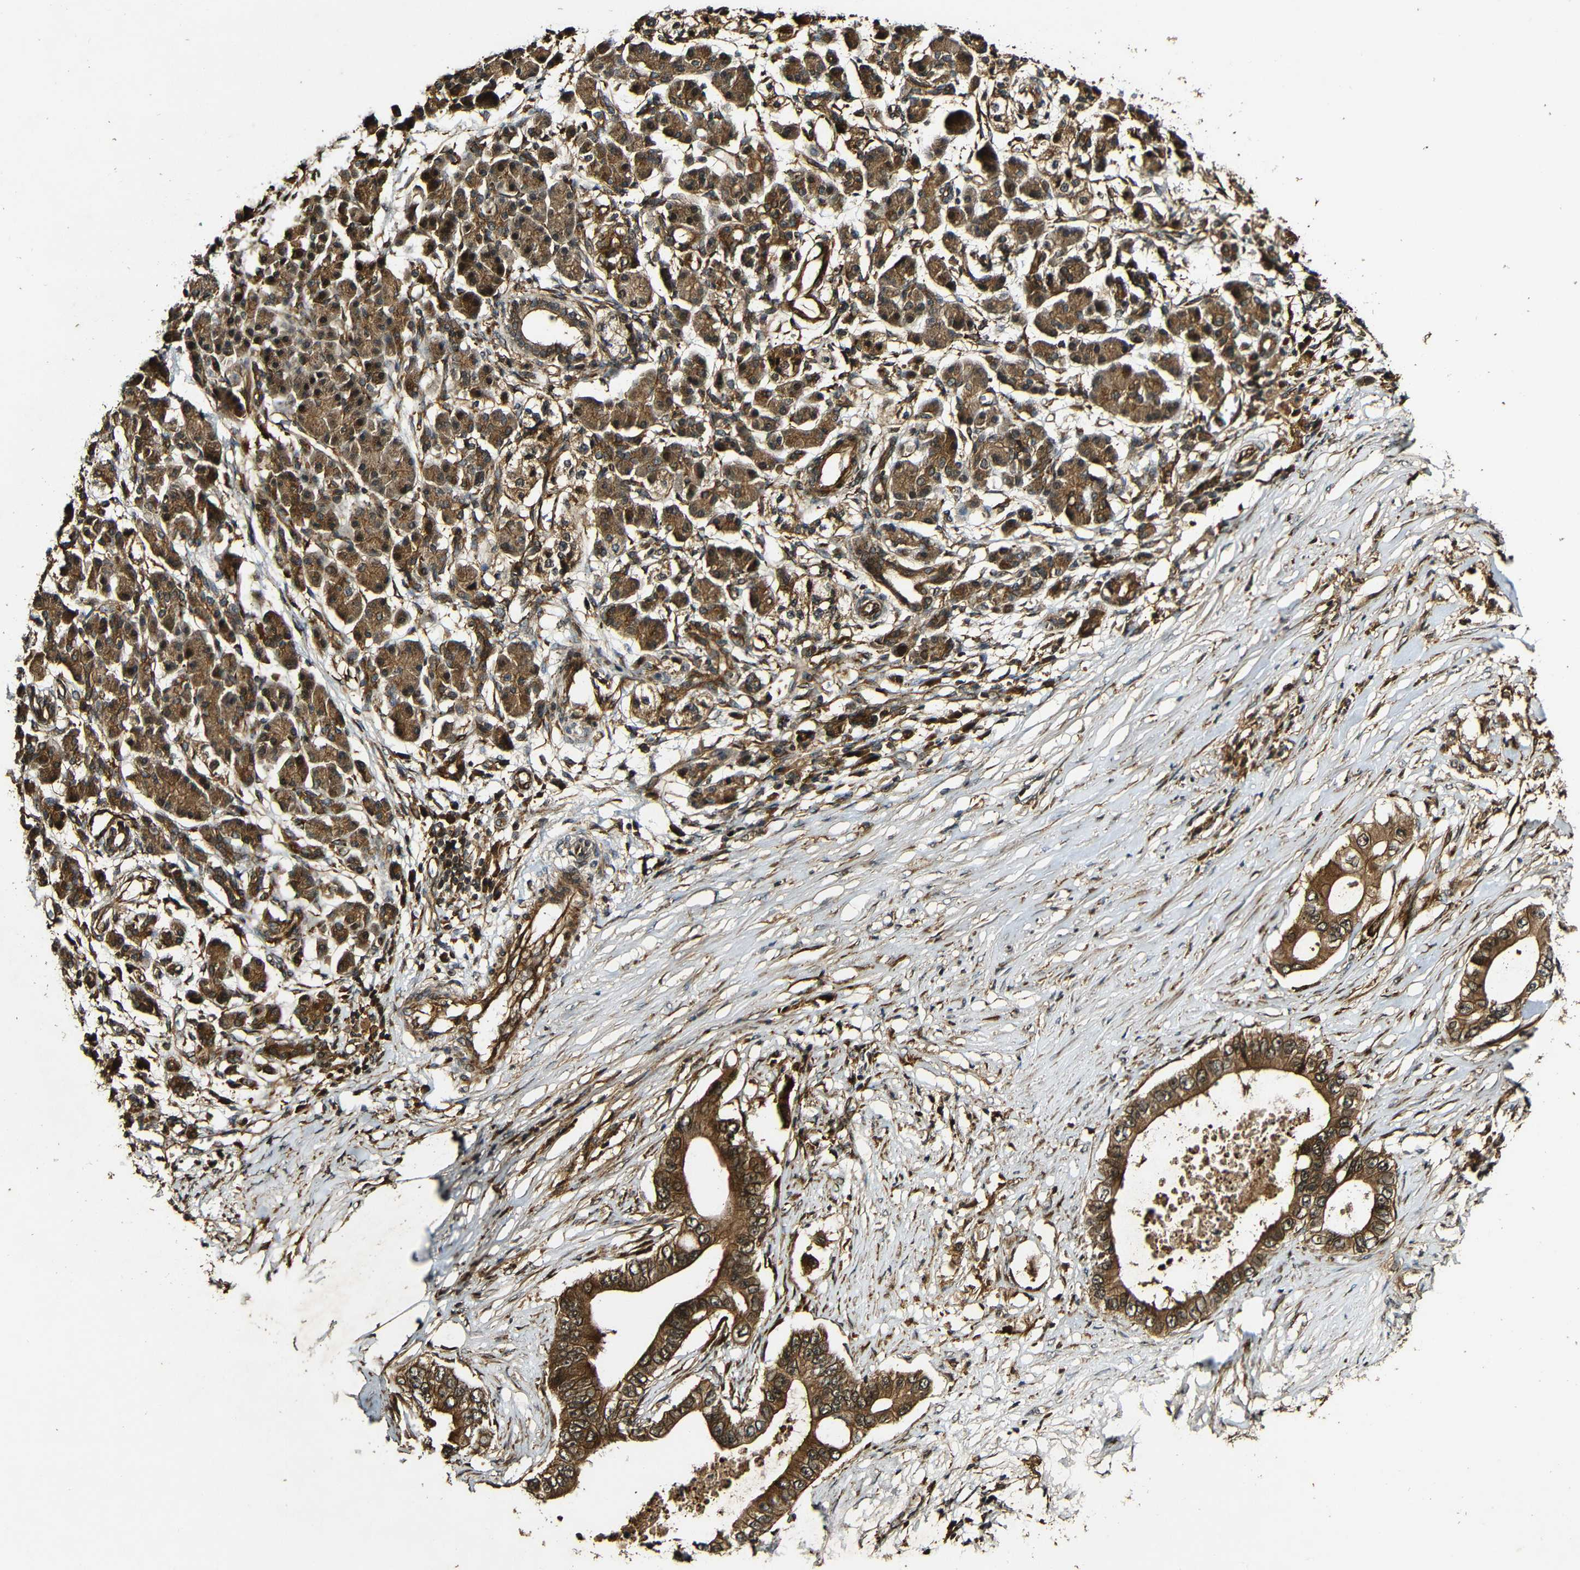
{"staining": {"intensity": "strong", "quantity": ">75%", "location": "cytoplasmic/membranous"}, "tissue": "pancreatic cancer", "cell_type": "Tumor cells", "image_type": "cancer", "snomed": [{"axis": "morphology", "description": "Adenocarcinoma, NOS"}, {"axis": "topography", "description": "Pancreas"}], "caption": "Protein analysis of pancreatic adenocarcinoma tissue demonstrates strong cytoplasmic/membranous positivity in approximately >75% of tumor cells. (DAB IHC with brightfield microscopy, high magnification).", "gene": "CASP8", "patient": {"sex": "male", "age": 77}}